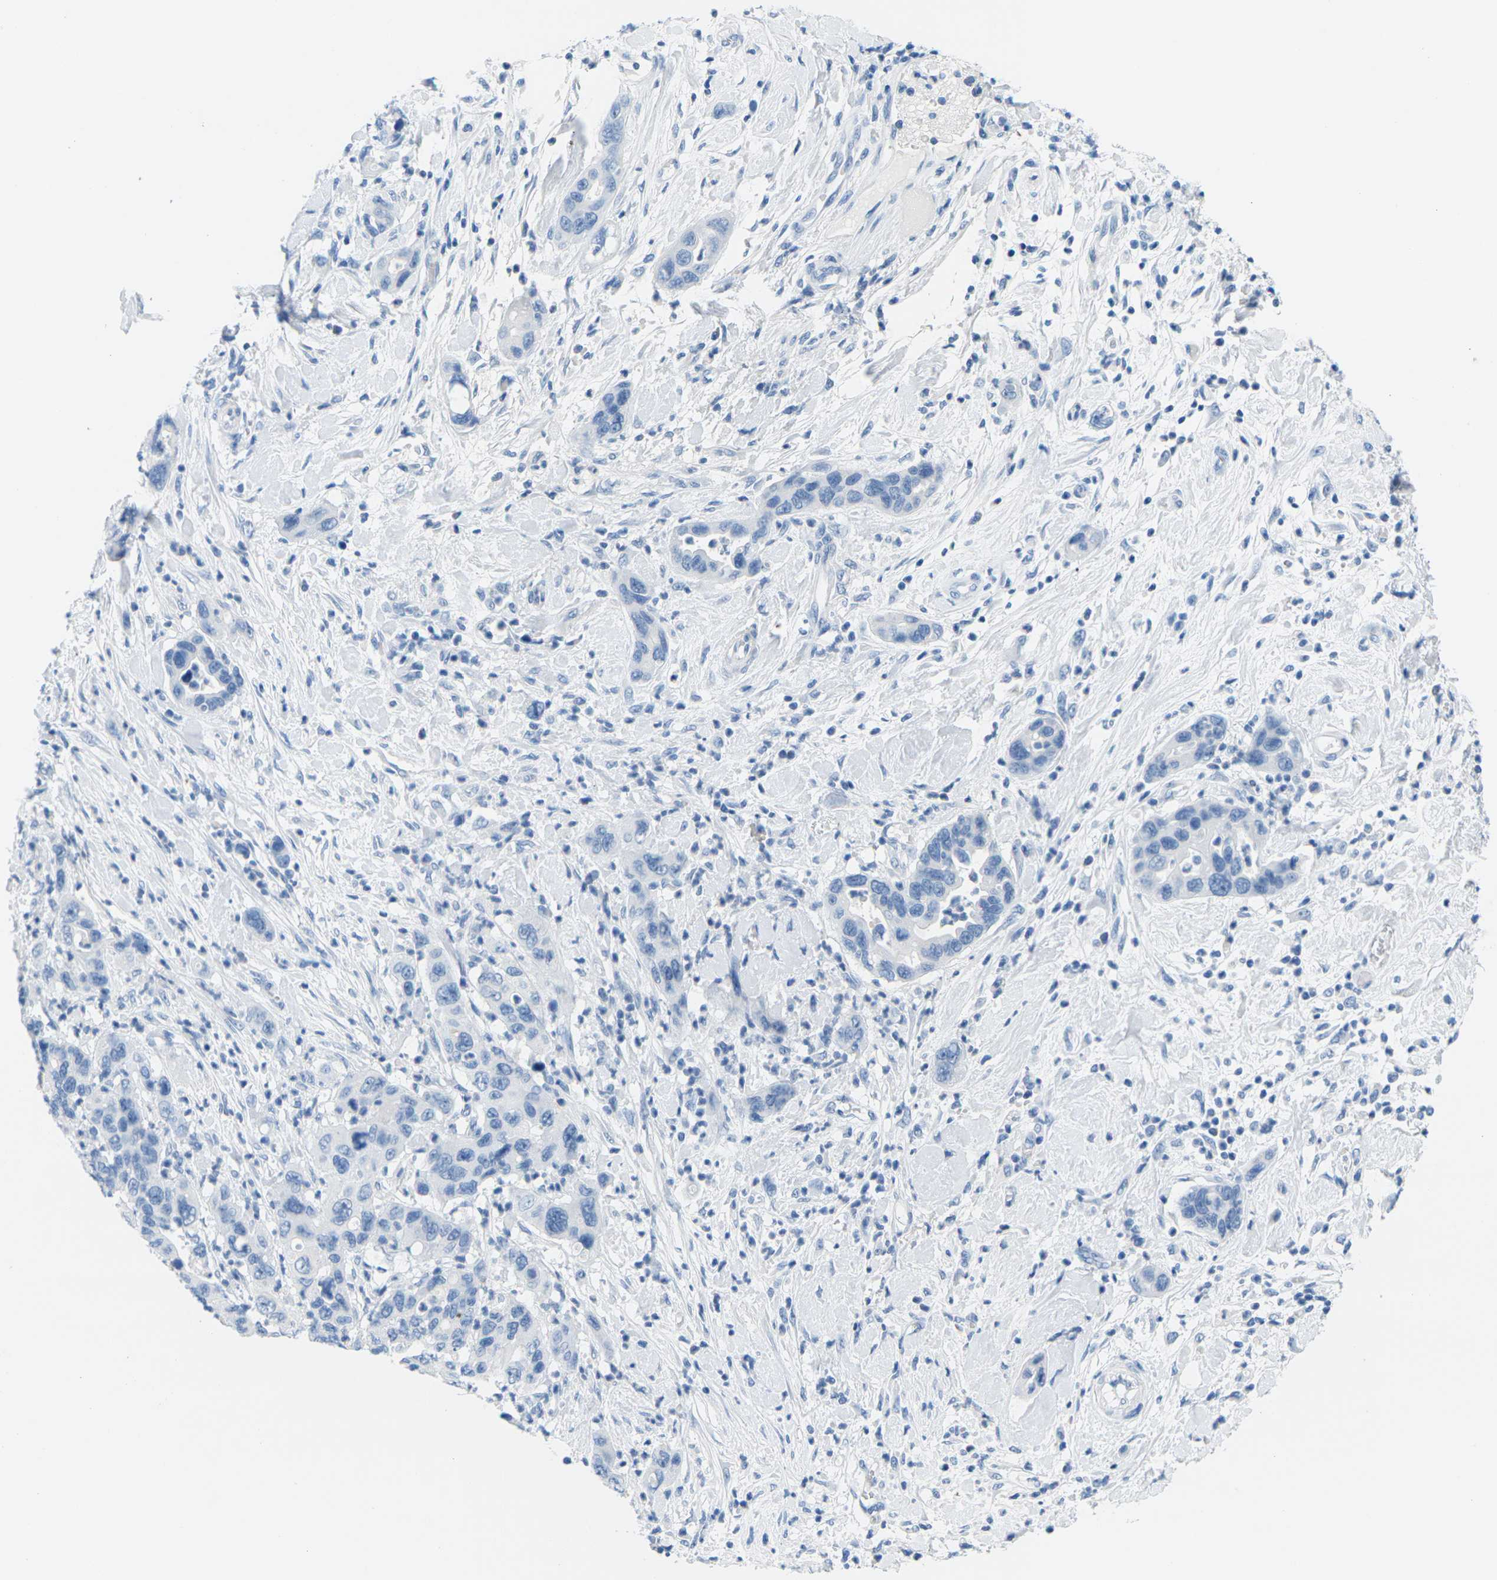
{"staining": {"intensity": "negative", "quantity": "none", "location": "none"}, "tissue": "pancreatic cancer", "cell_type": "Tumor cells", "image_type": "cancer", "snomed": [{"axis": "morphology", "description": "Adenocarcinoma, NOS"}, {"axis": "topography", "description": "Pancreas"}], "caption": "The micrograph reveals no staining of tumor cells in pancreatic cancer.", "gene": "SLC12A1", "patient": {"sex": "female", "age": 71}}